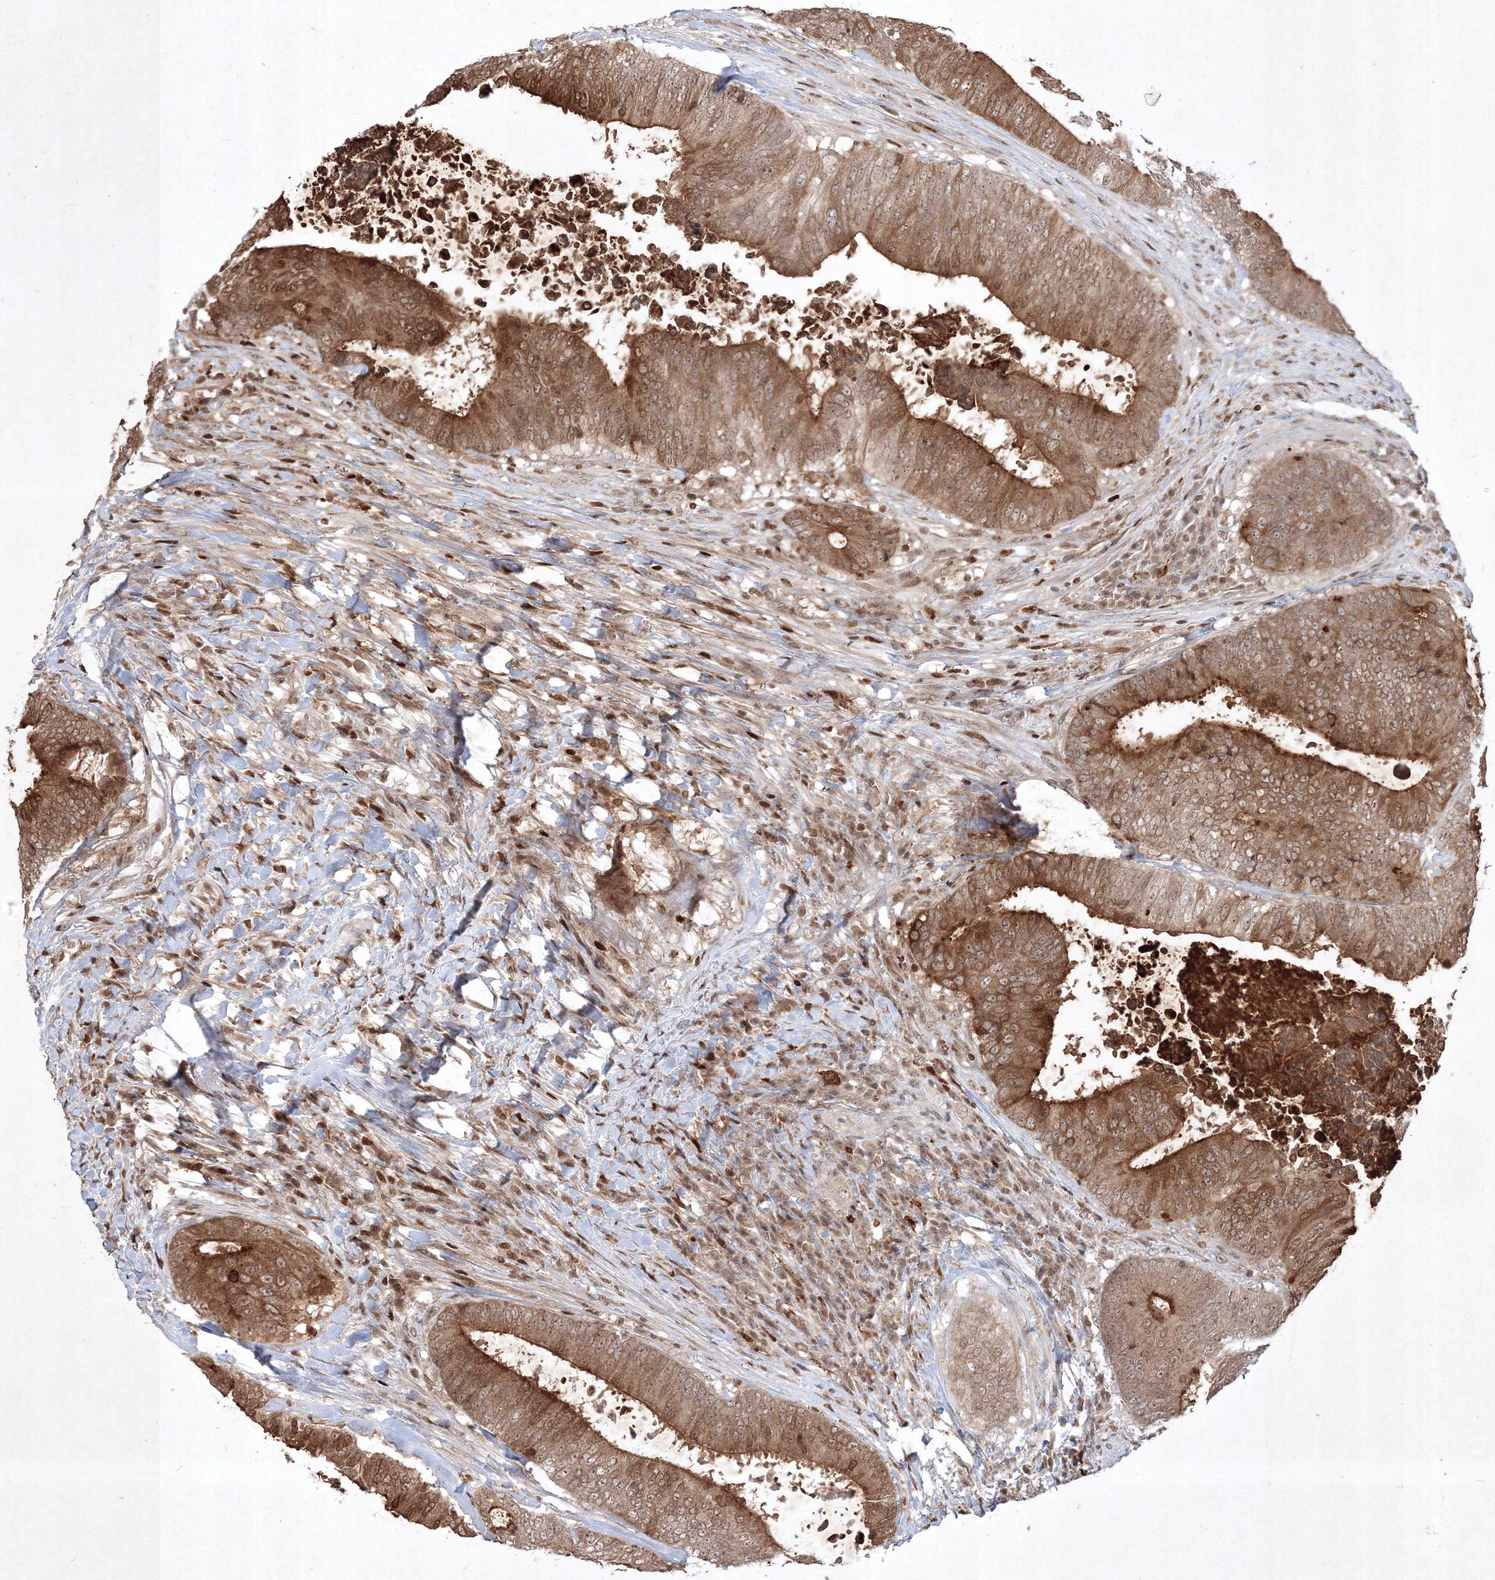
{"staining": {"intensity": "moderate", "quantity": ">75%", "location": "cytoplasmic/membranous,nuclear"}, "tissue": "colorectal cancer", "cell_type": "Tumor cells", "image_type": "cancer", "snomed": [{"axis": "morphology", "description": "Adenocarcinoma, NOS"}, {"axis": "topography", "description": "Rectum"}], "caption": "Tumor cells show medium levels of moderate cytoplasmic/membranous and nuclear expression in approximately >75% of cells in human adenocarcinoma (colorectal). Nuclei are stained in blue.", "gene": "TAB1", "patient": {"sex": "male", "age": 72}}